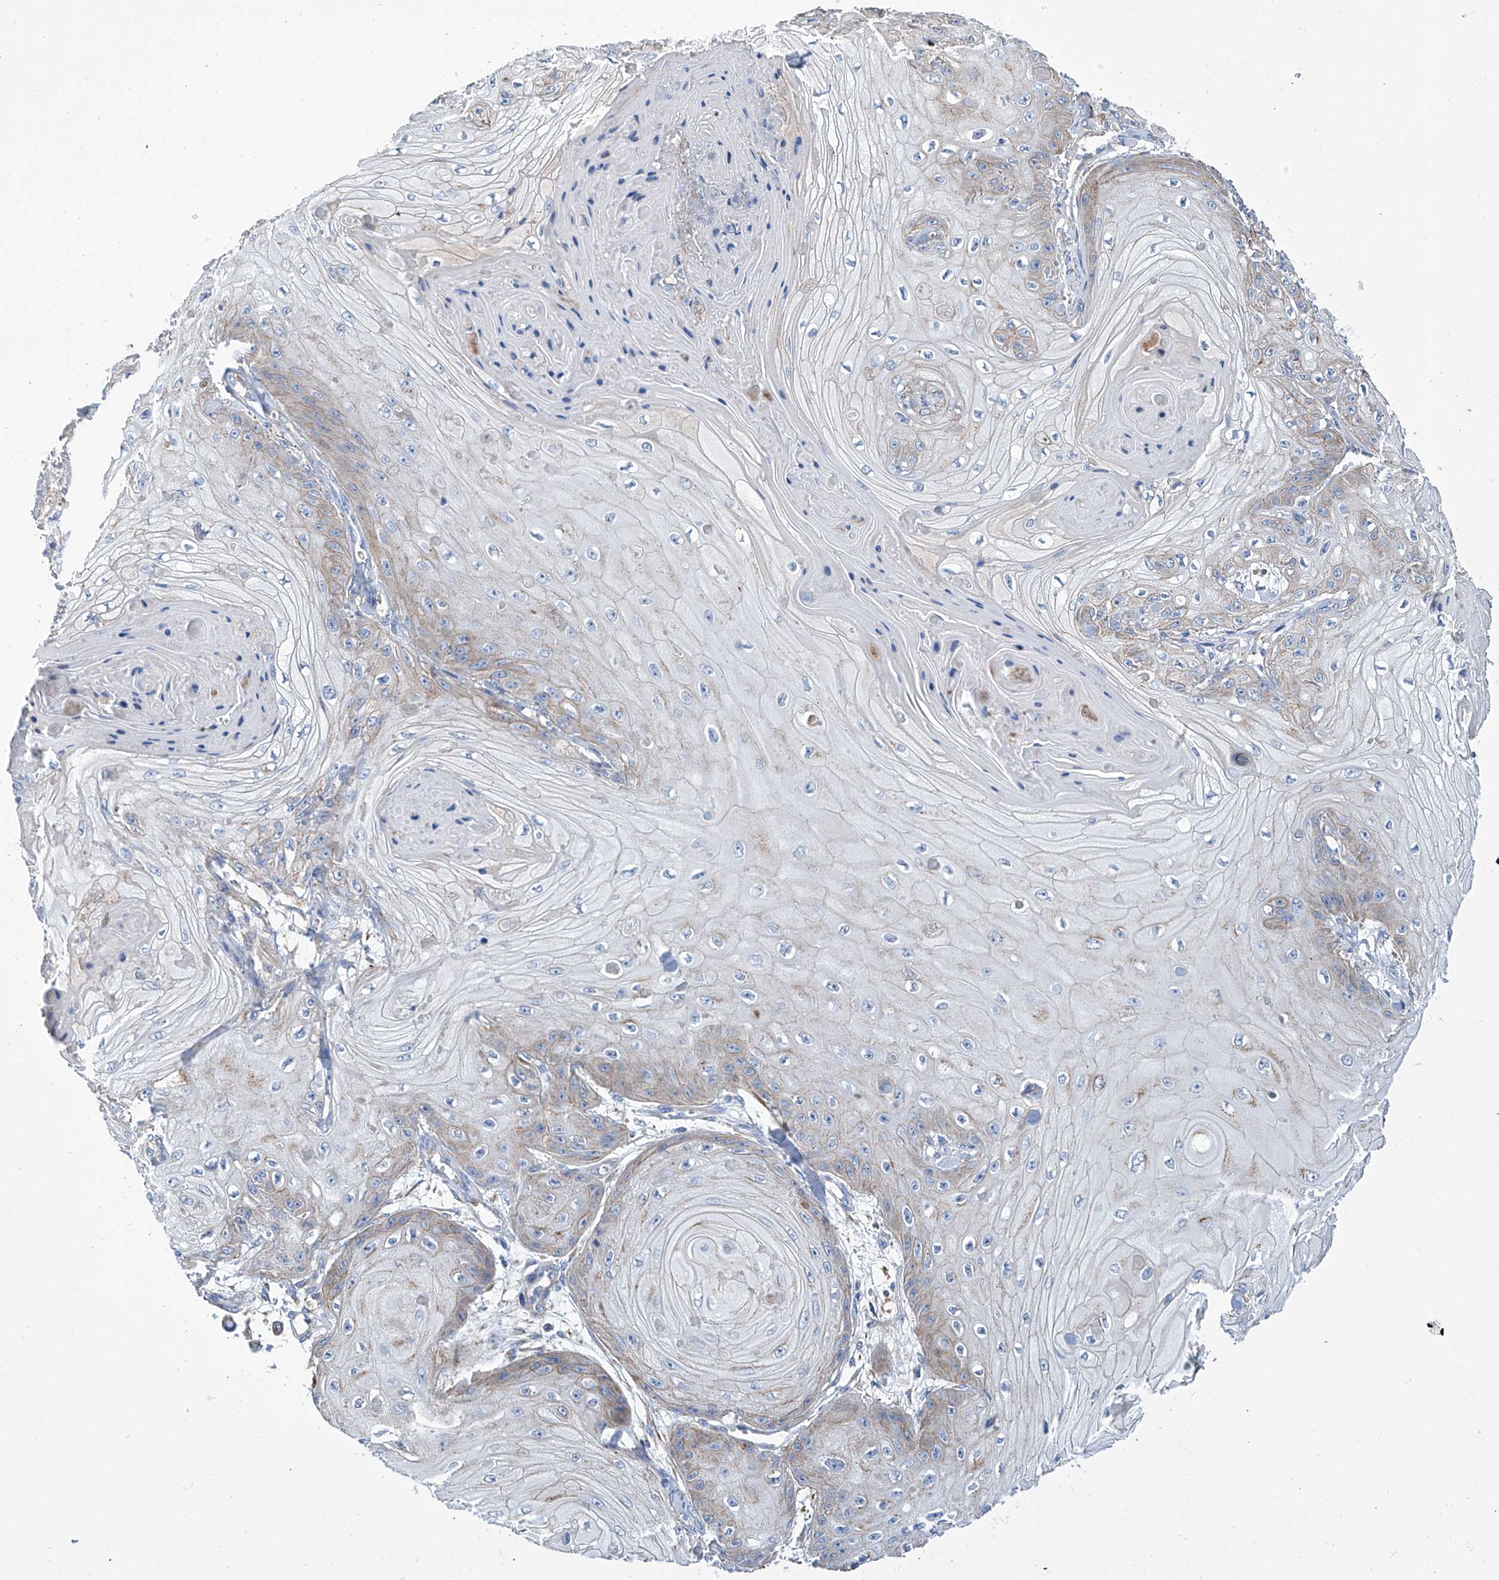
{"staining": {"intensity": "weak", "quantity": "<25%", "location": "cytoplasmic/membranous"}, "tissue": "skin cancer", "cell_type": "Tumor cells", "image_type": "cancer", "snomed": [{"axis": "morphology", "description": "Squamous cell carcinoma, NOS"}, {"axis": "topography", "description": "Skin"}], "caption": "Immunohistochemical staining of human squamous cell carcinoma (skin) exhibits no significant staining in tumor cells.", "gene": "GPT", "patient": {"sex": "male", "age": 74}}